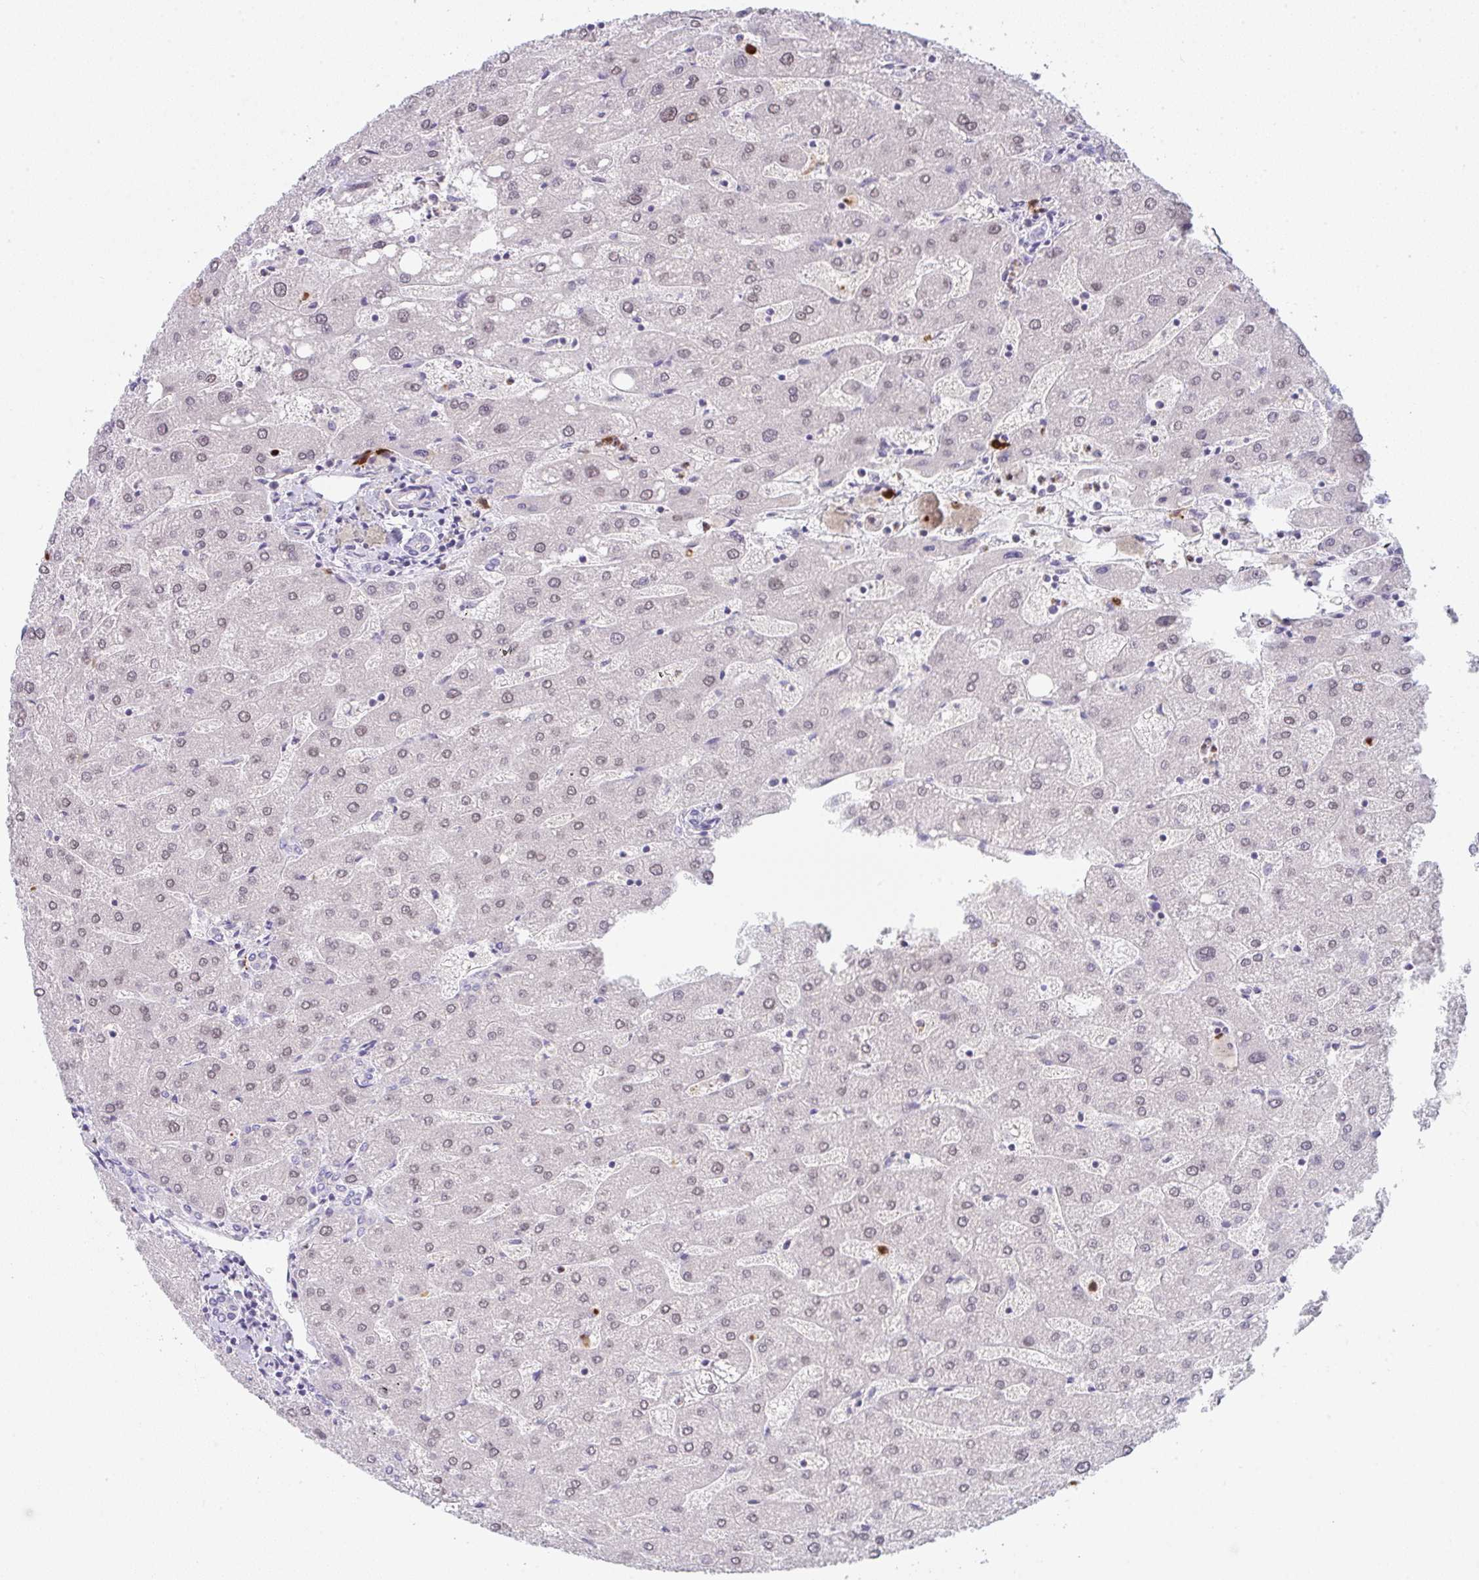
{"staining": {"intensity": "negative", "quantity": "none", "location": "none"}, "tissue": "liver", "cell_type": "Cholangiocytes", "image_type": "normal", "snomed": [{"axis": "morphology", "description": "Normal tissue, NOS"}, {"axis": "topography", "description": "Liver"}], "caption": "This is an immunohistochemistry photomicrograph of benign liver. There is no staining in cholangiocytes.", "gene": "CACNA1S", "patient": {"sex": "male", "age": 67}}